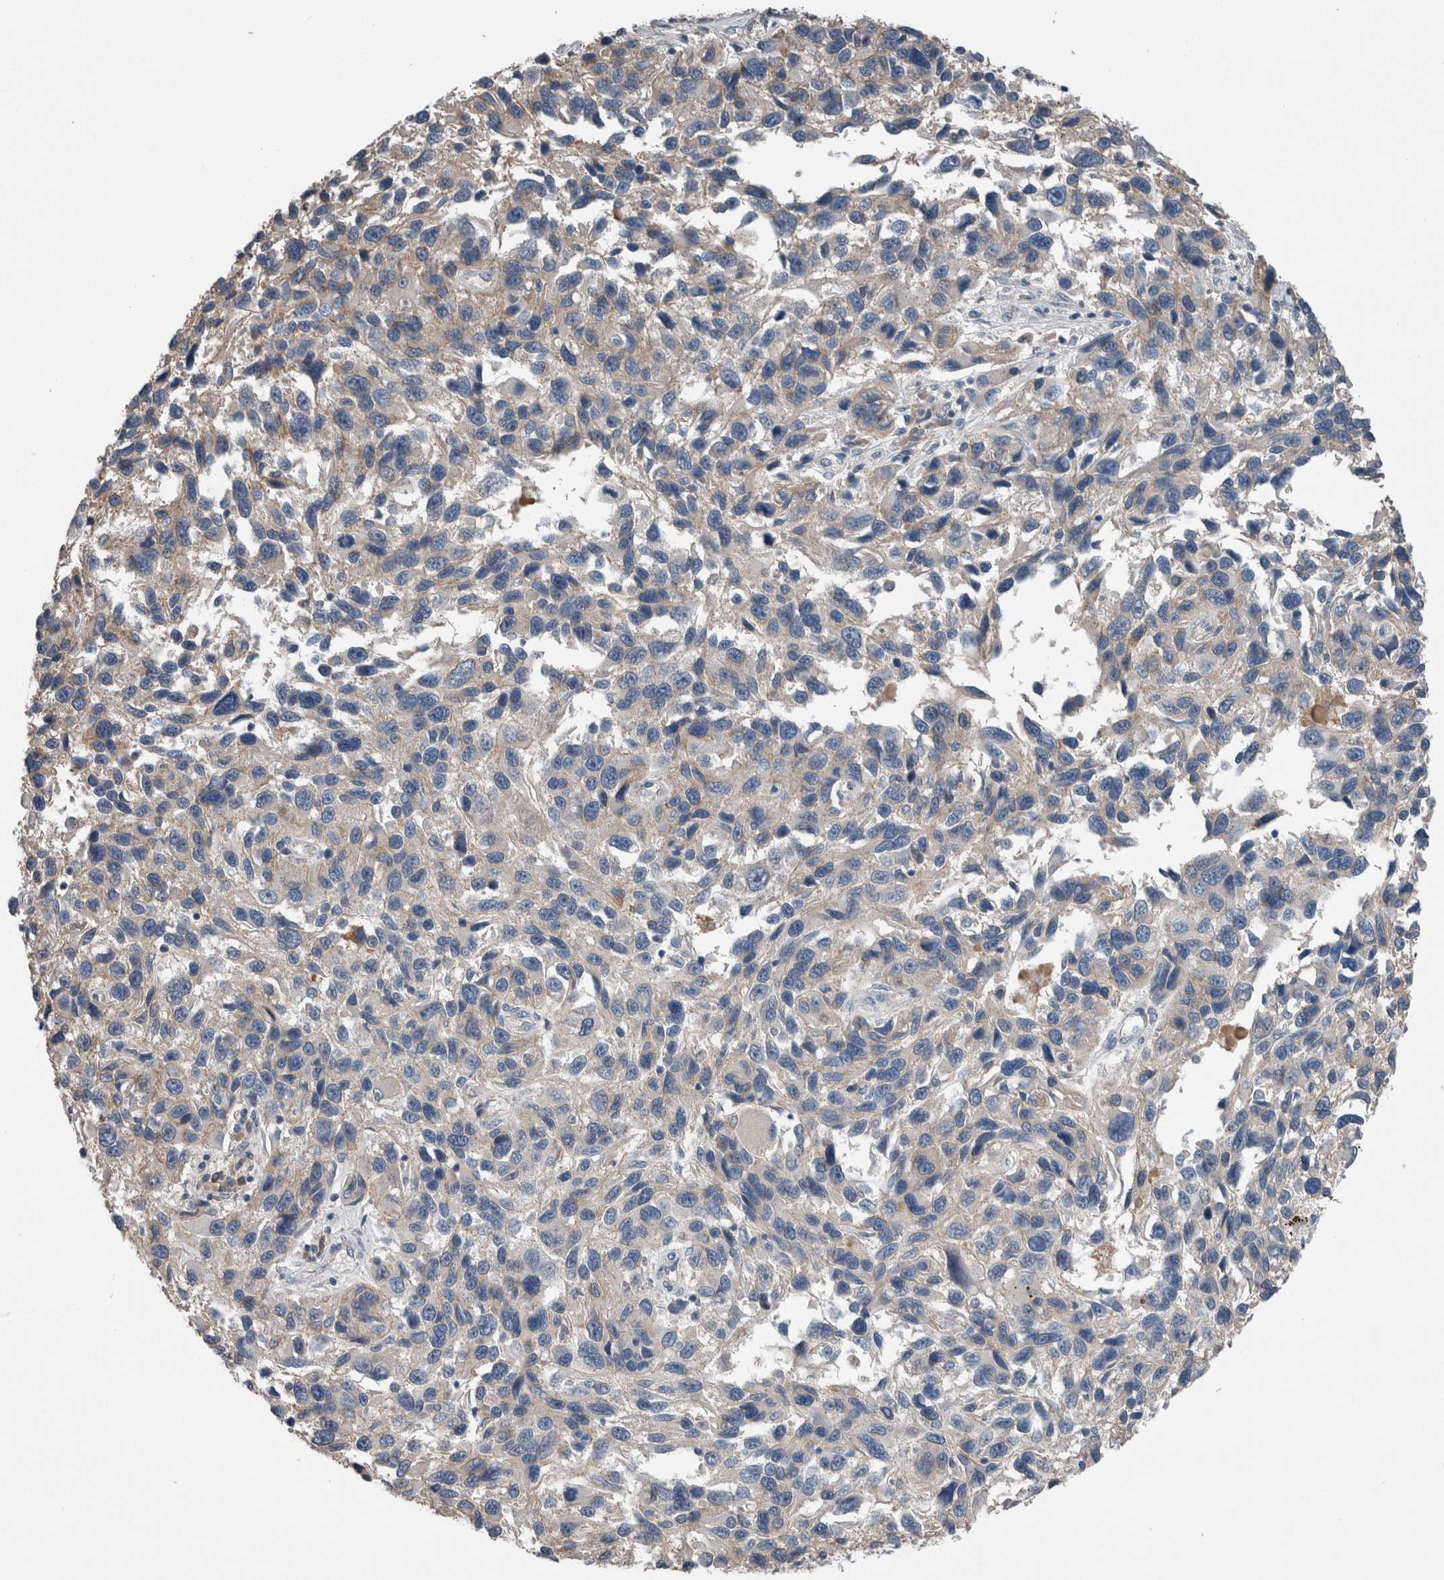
{"staining": {"intensity": "negative", "quantity": "none", "location": "none"}, "tissue": "melanoma", "cell_type": "Tumor cells", "image_type": "cancer", "snomed": [{"axis": "morphology", "description": "Malignant melanoma, NOS"}, {"axis": "topography", "description": "Skin"}], "caption": "Human malignant melanoma stained for a protein using immunohistochemistry (IHC) displays no positivity in tumor cells.", "gene": "CRNN", "patient": {"sex": "male", "age": 53}}